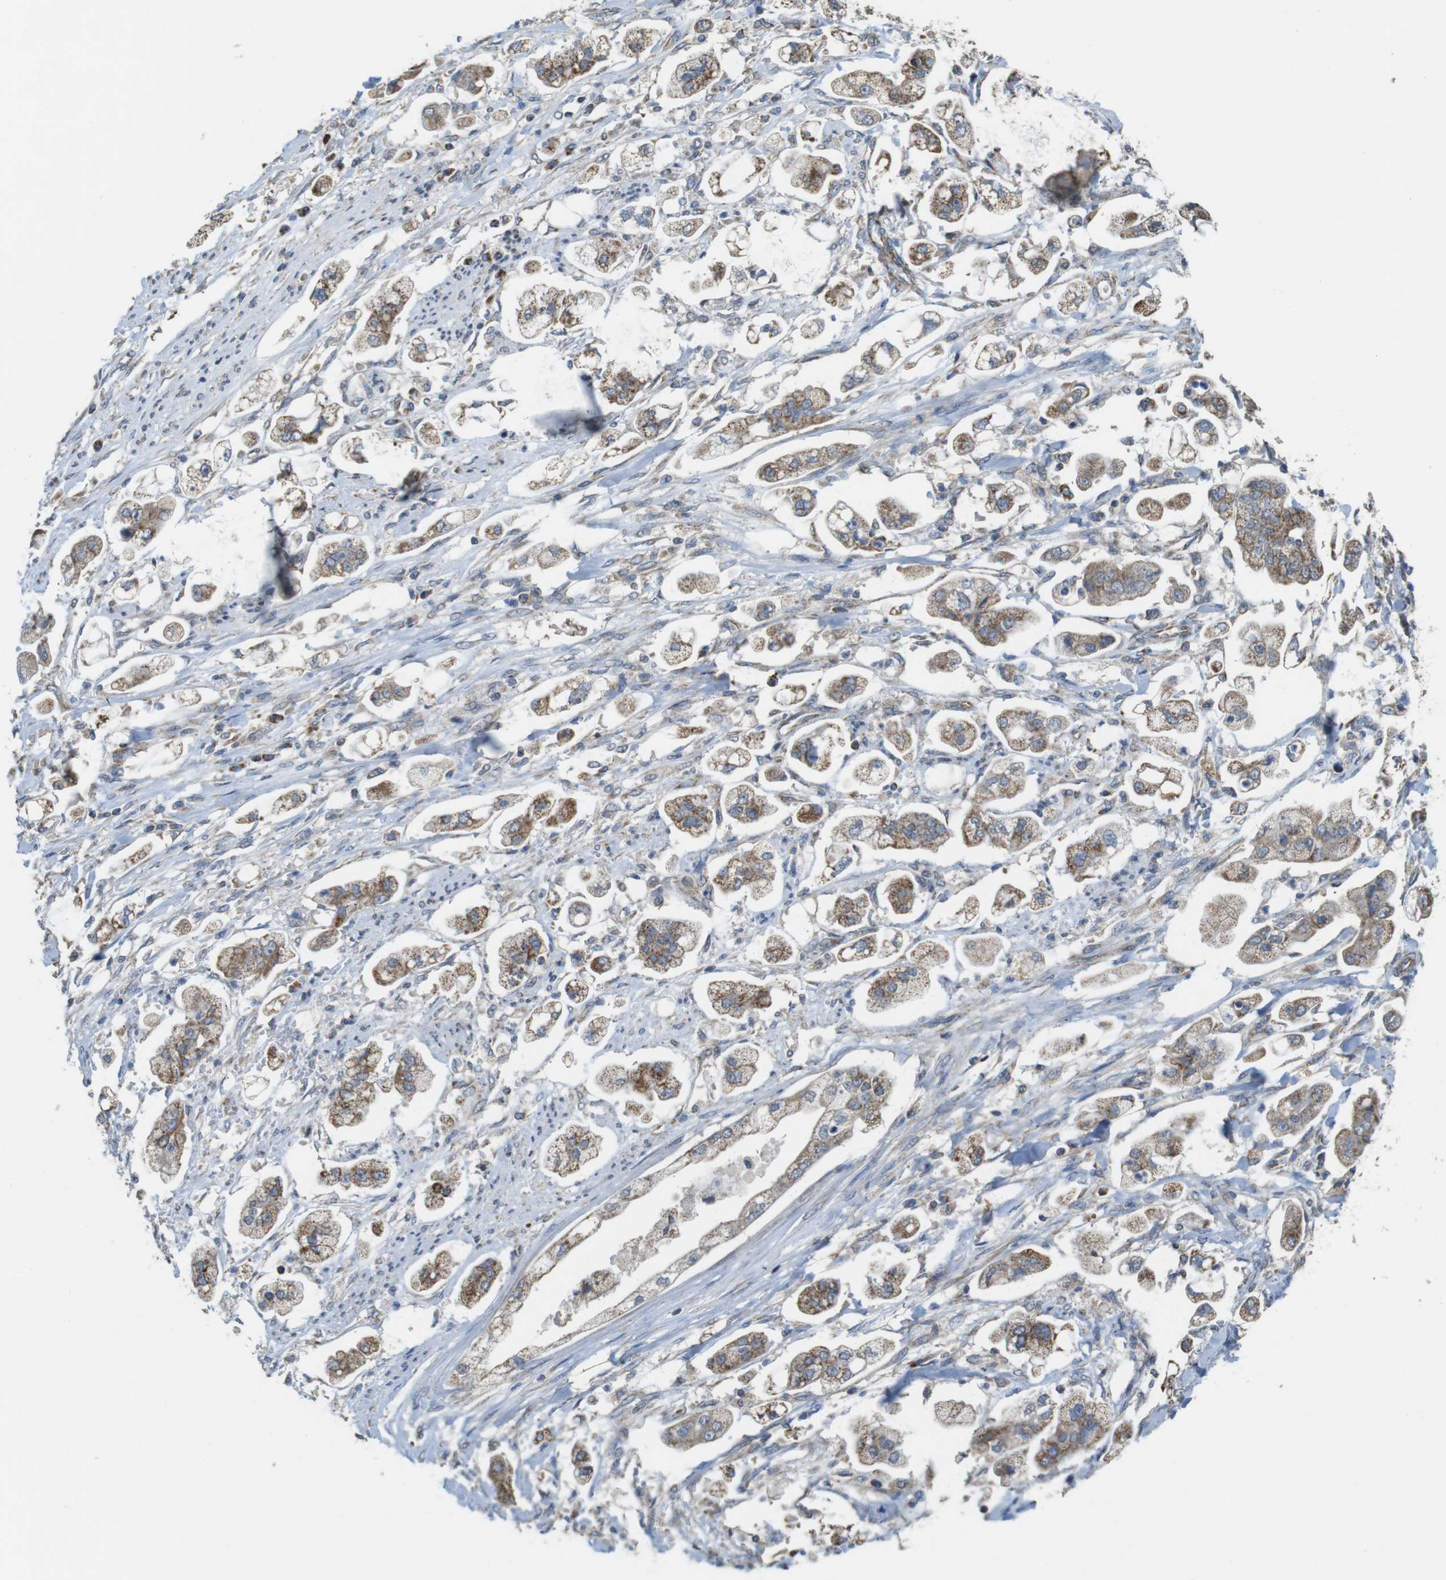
{"staining": {"intensity": "moderate", "quantity": ">75%", "location": "cytoplasmic/membranous"}, "tissue": "stomach cancer", "cell_type": "Tumor cells", "image_type": "cancer", "snomed": [{"axis": "morphology", "description": "Adenocarcinoma, NOS"}, {"axis": "topography", "description": "Stomach"}], "caption": "Protein staining by immunohistochemistry displays moderate cytoplasmic/membranous expression in approximately >75% of tumor cells in stomach adenocarcinoma.", "gene": "CALHM2", "patient": {"sex": "male", "age": 62}}